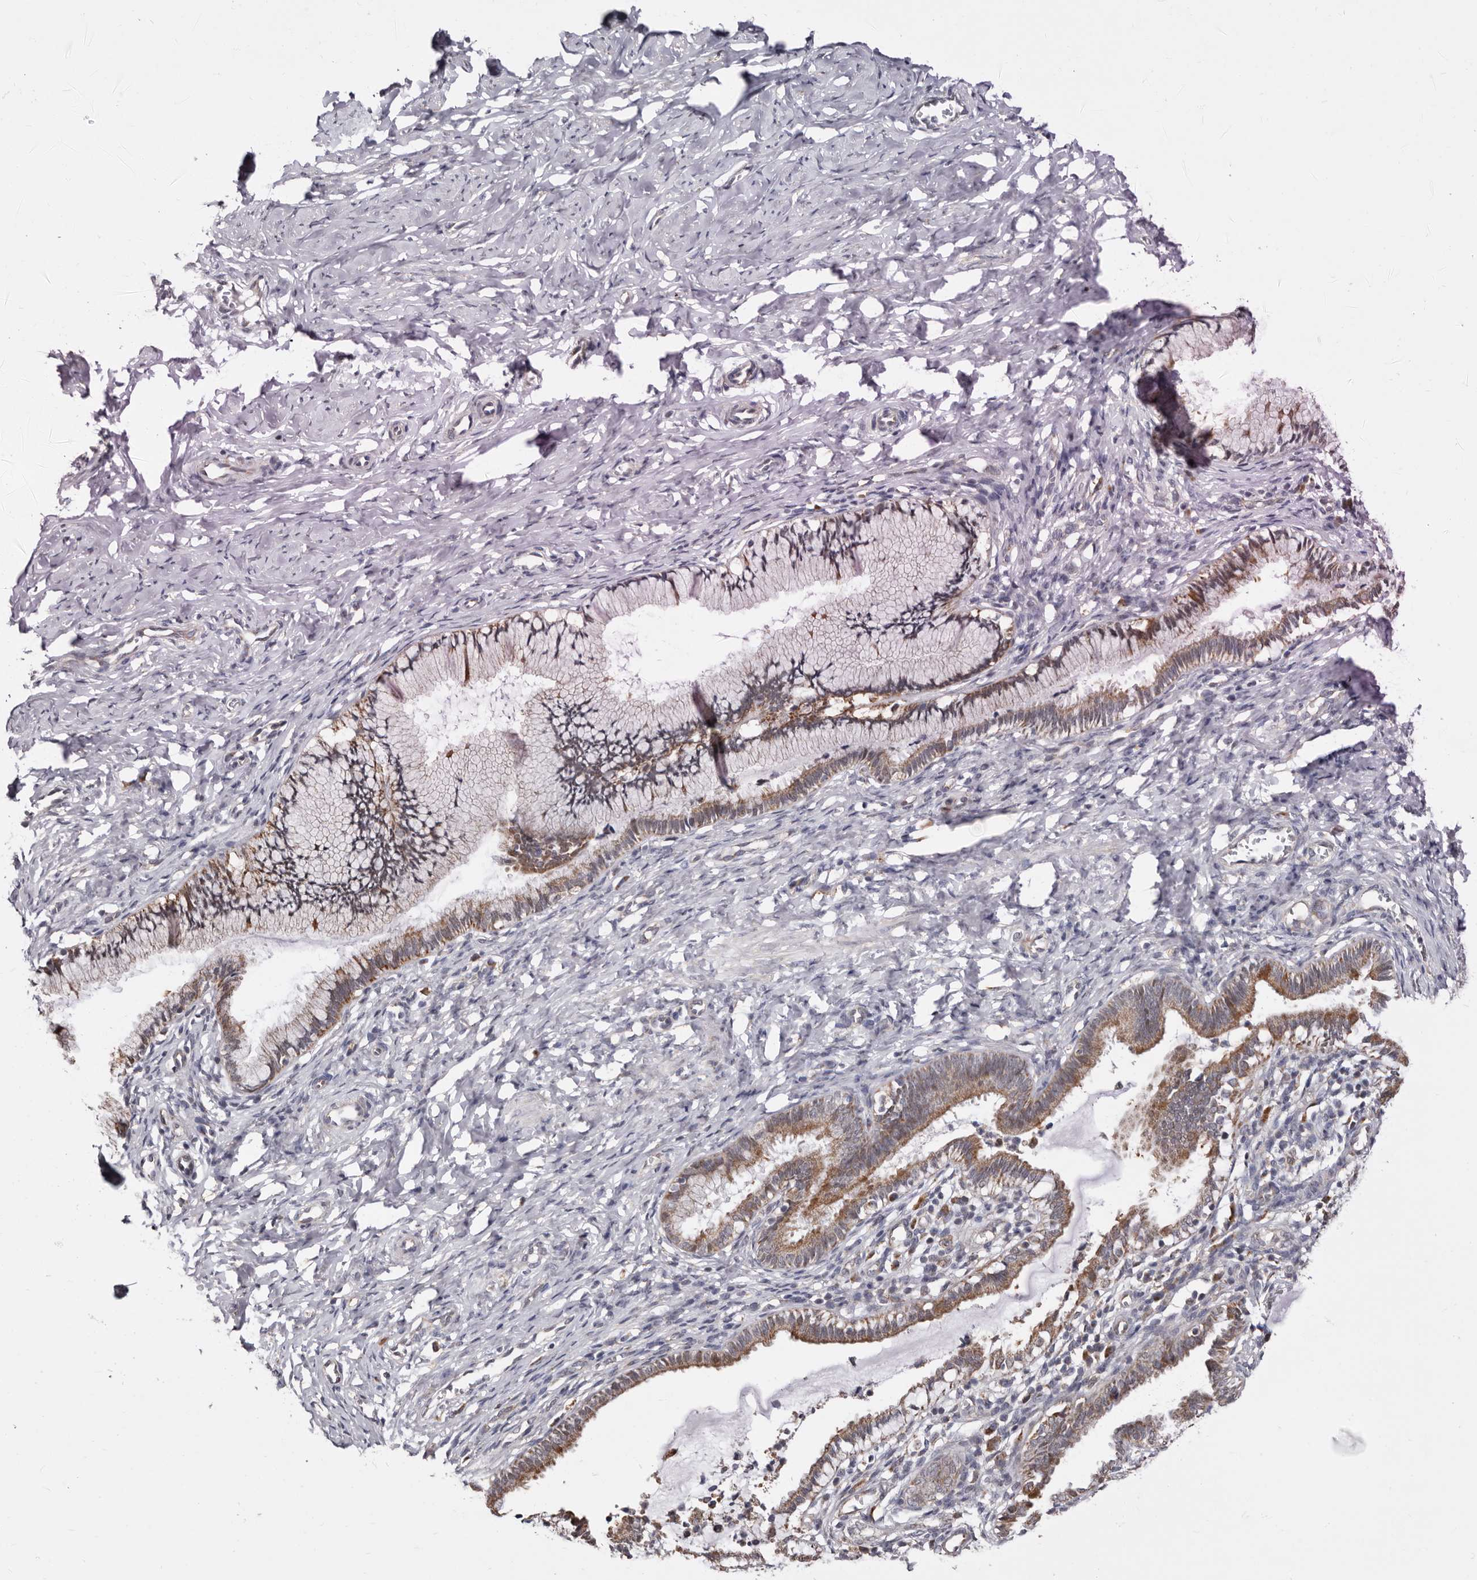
{"staining": {"intensity": "moderate", "quantity": "25%-75%", "location": "cytoplasmic/membranous"}, "tissue": "cervix", "cell_type": "Glandular cells", "image_type": "normal", "snomed": [{"axis": "morphology", "description": "Normal tissue, NOS"}, {"axis": "topography", "description": "Cervix"}], "caption": "Approximately 25%-75% of glandular cells in normal human cervix demonstrate moderate cytoplasmic/membranous protein expression as visualized by brown immunohistochemical staining.", "gene": "MRPL18", "patient": {"sex": "female", "age": 27}}